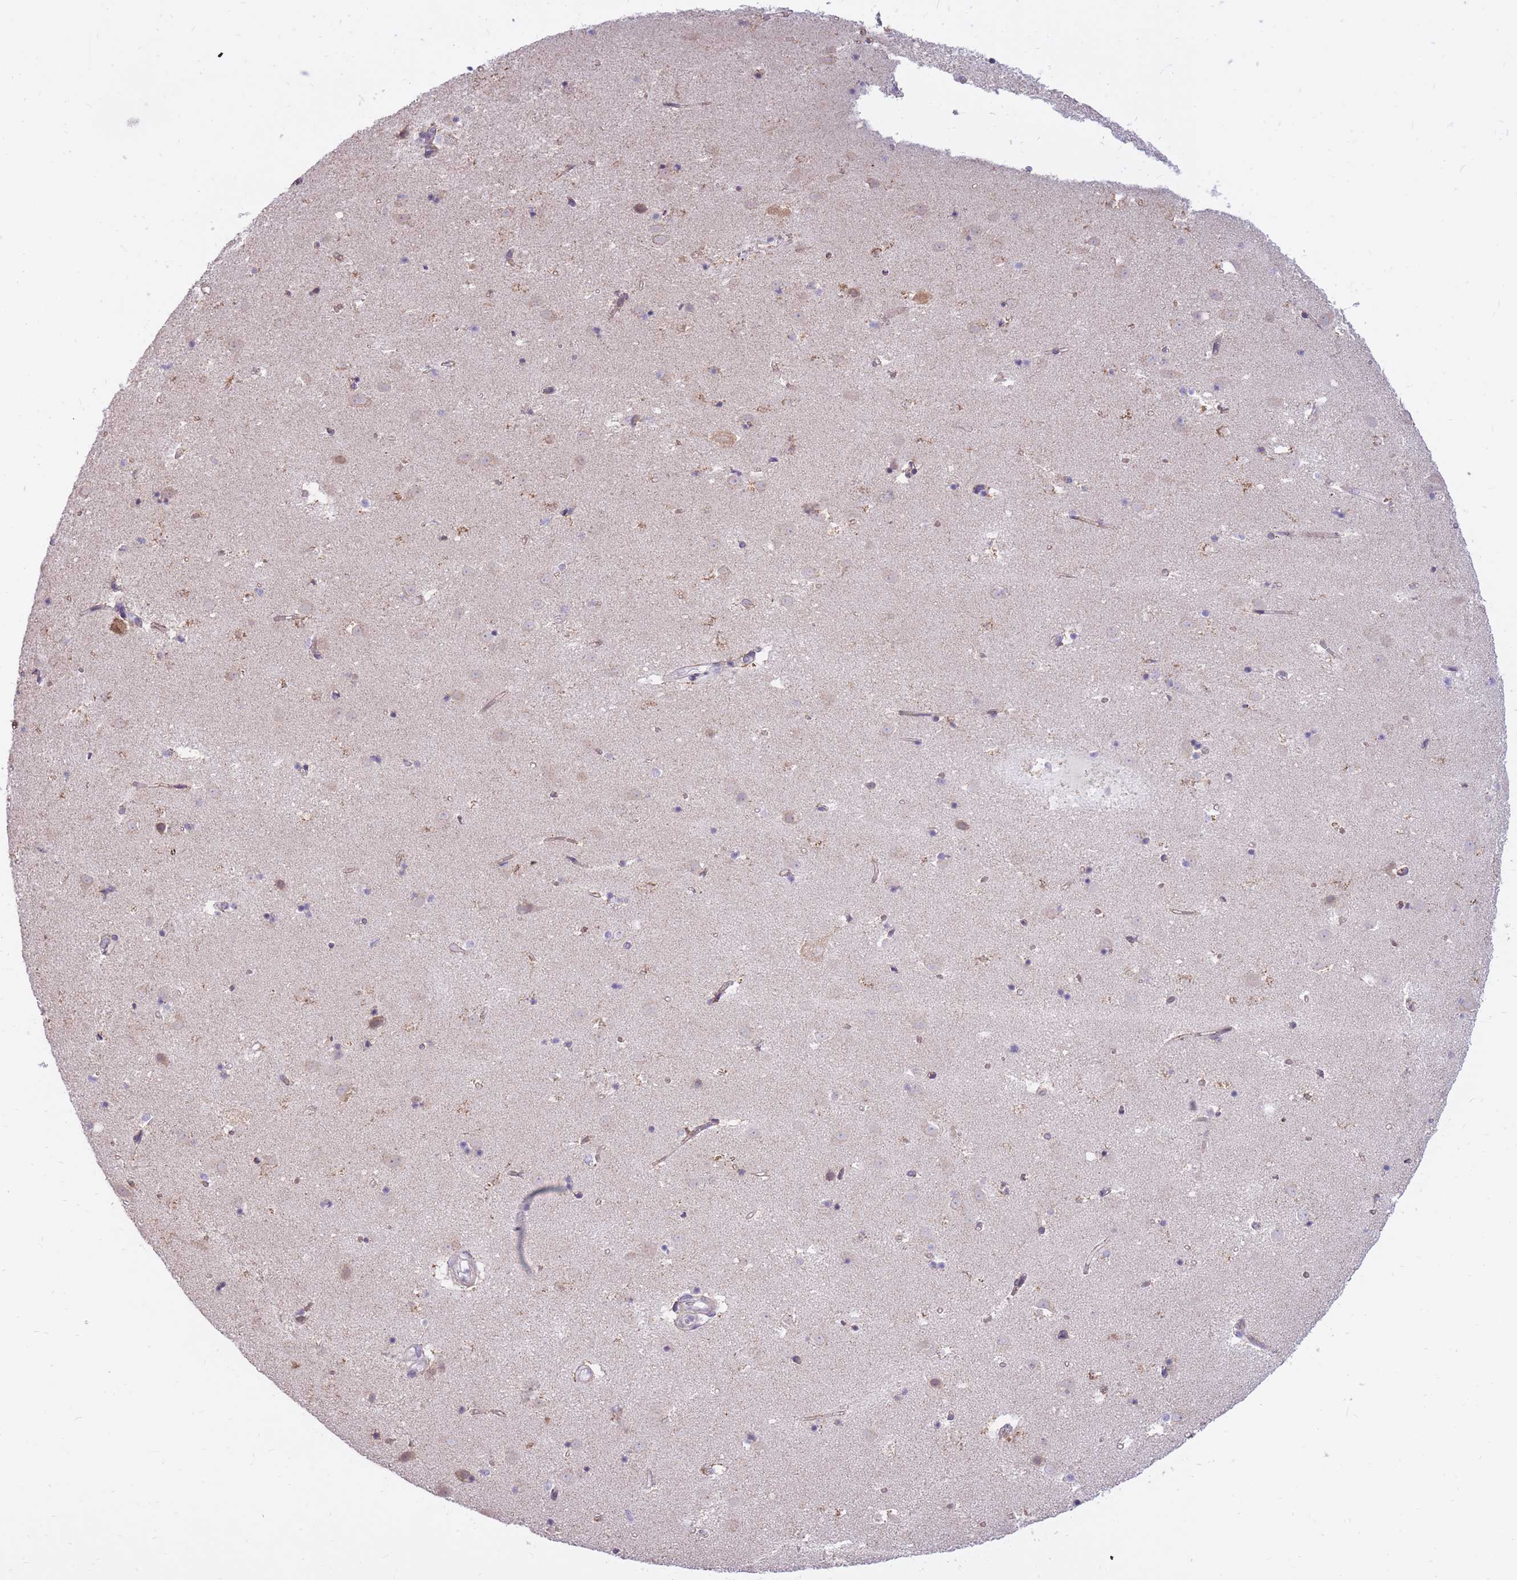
{"staining": {"intensity": "weak", "quantity": "<25%", "location": "cytoplasmic/membranous"}, "tissue": "caudate", "cell_type": "Glial cells", "image_type": "normal", "snomed": [{"axis": "morphology", "description": "Normal tissue, NOS"}, {"axis": "topography", "description": "Lateral ventricle wall"}], "caption": "There is no significant positivity in glial cells of caudate. (DAB immunohistochemistry (IHC) with hematoxylin counter stain).", "gene": "RNF170", "patient": {"sex": "male", "age": 58}}